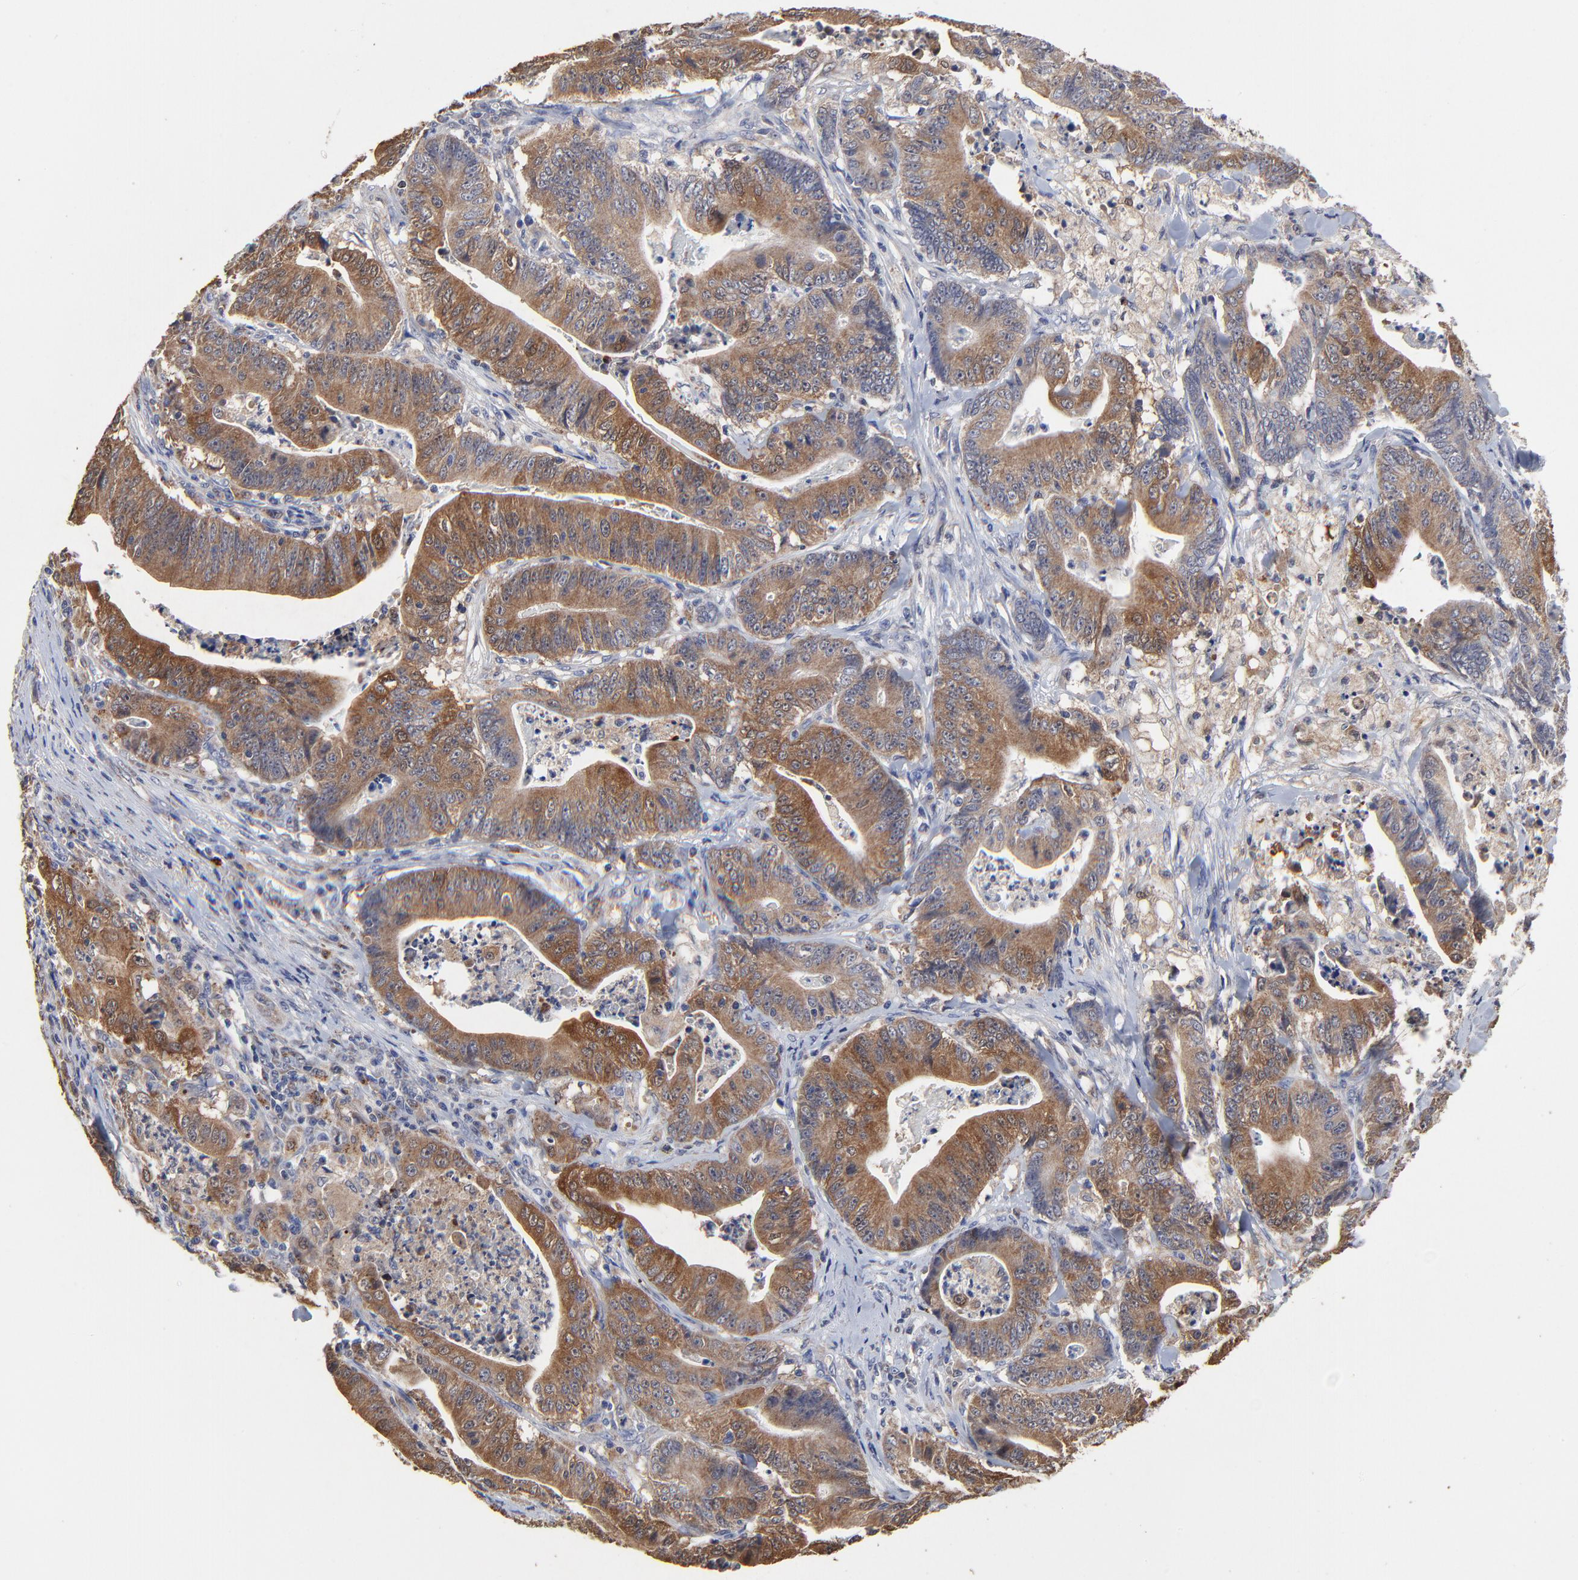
{"staining": {"intensity": "moderate", "quantity": ">75%", "location": "cytoplasmic/membranous"}, "tissue": "stomach cancer", "cell_type": "Tumor cells", "image_type": "cancer", "snomed": [{"axis": "morphology", "description": "Adenocarcinoma, NOS"}, {"axis": "topography", "description": "Stomach, lower"}], "caption": "Protein staining by immunohistochemistry displays moderate cytoplasmic/membranous positivity in about >75% of tumor cells in adenocarcinoma (stomach).", "gene": "LGALS3", "patient": {"sex": "female", "age": 86}}